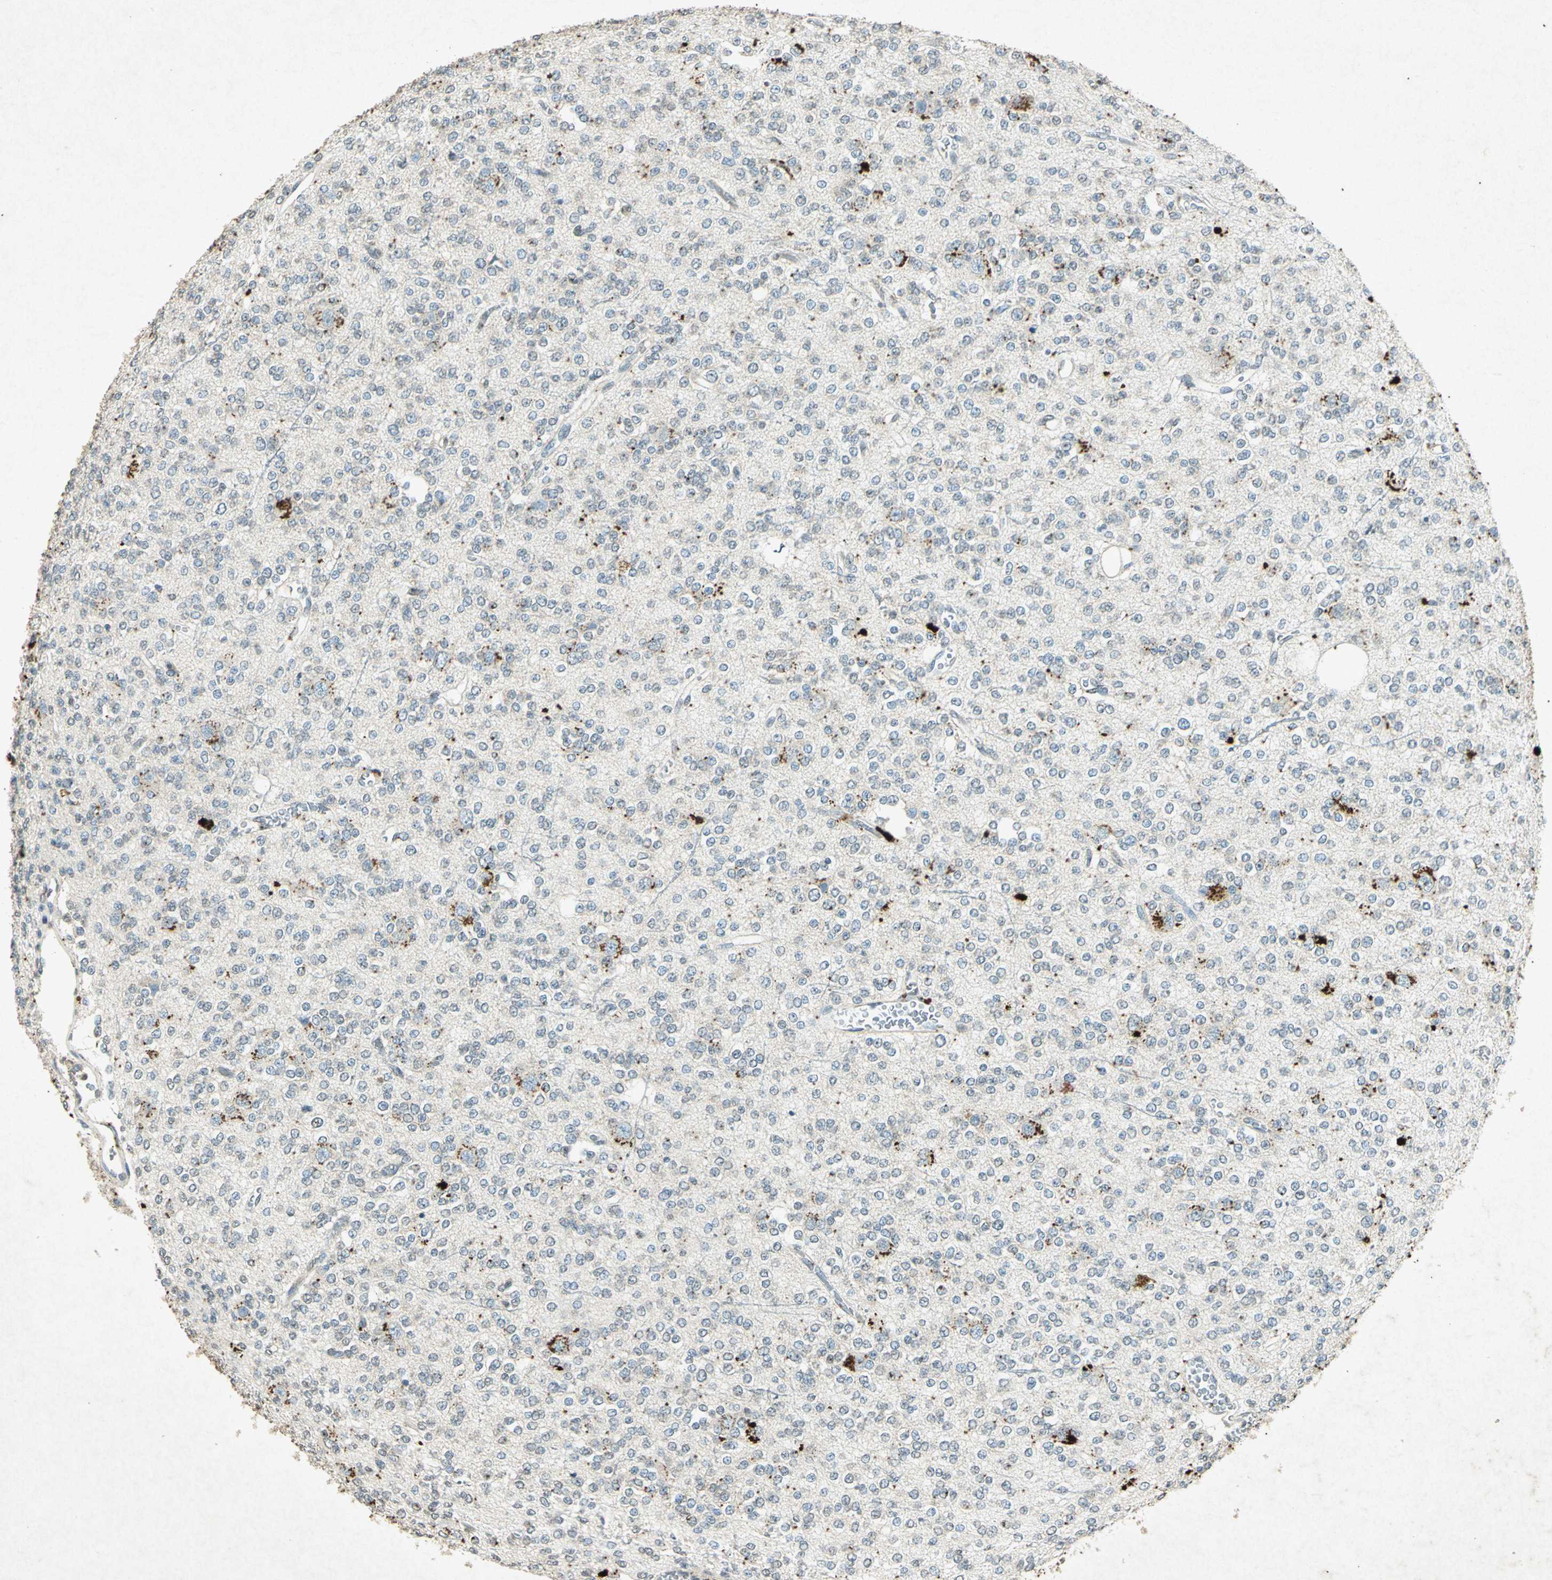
{"staining": {"intensity": "negative", "quantity": "none", "location": "none"}, "tissue": "glioma", "cell_type": "Tumor cells", "image_type": "cancer", "snomed": [{"axis": "morphology", "description": "Glioma, malignant, Low grade"}, {"axis": "topography", "description": "Brain"}], "caption": "Tumor cells are negative for protein expression in human malignant glioma (low-grade).", "gene": "PSEN1", "patient": {"sex": "male", "age": 38}}